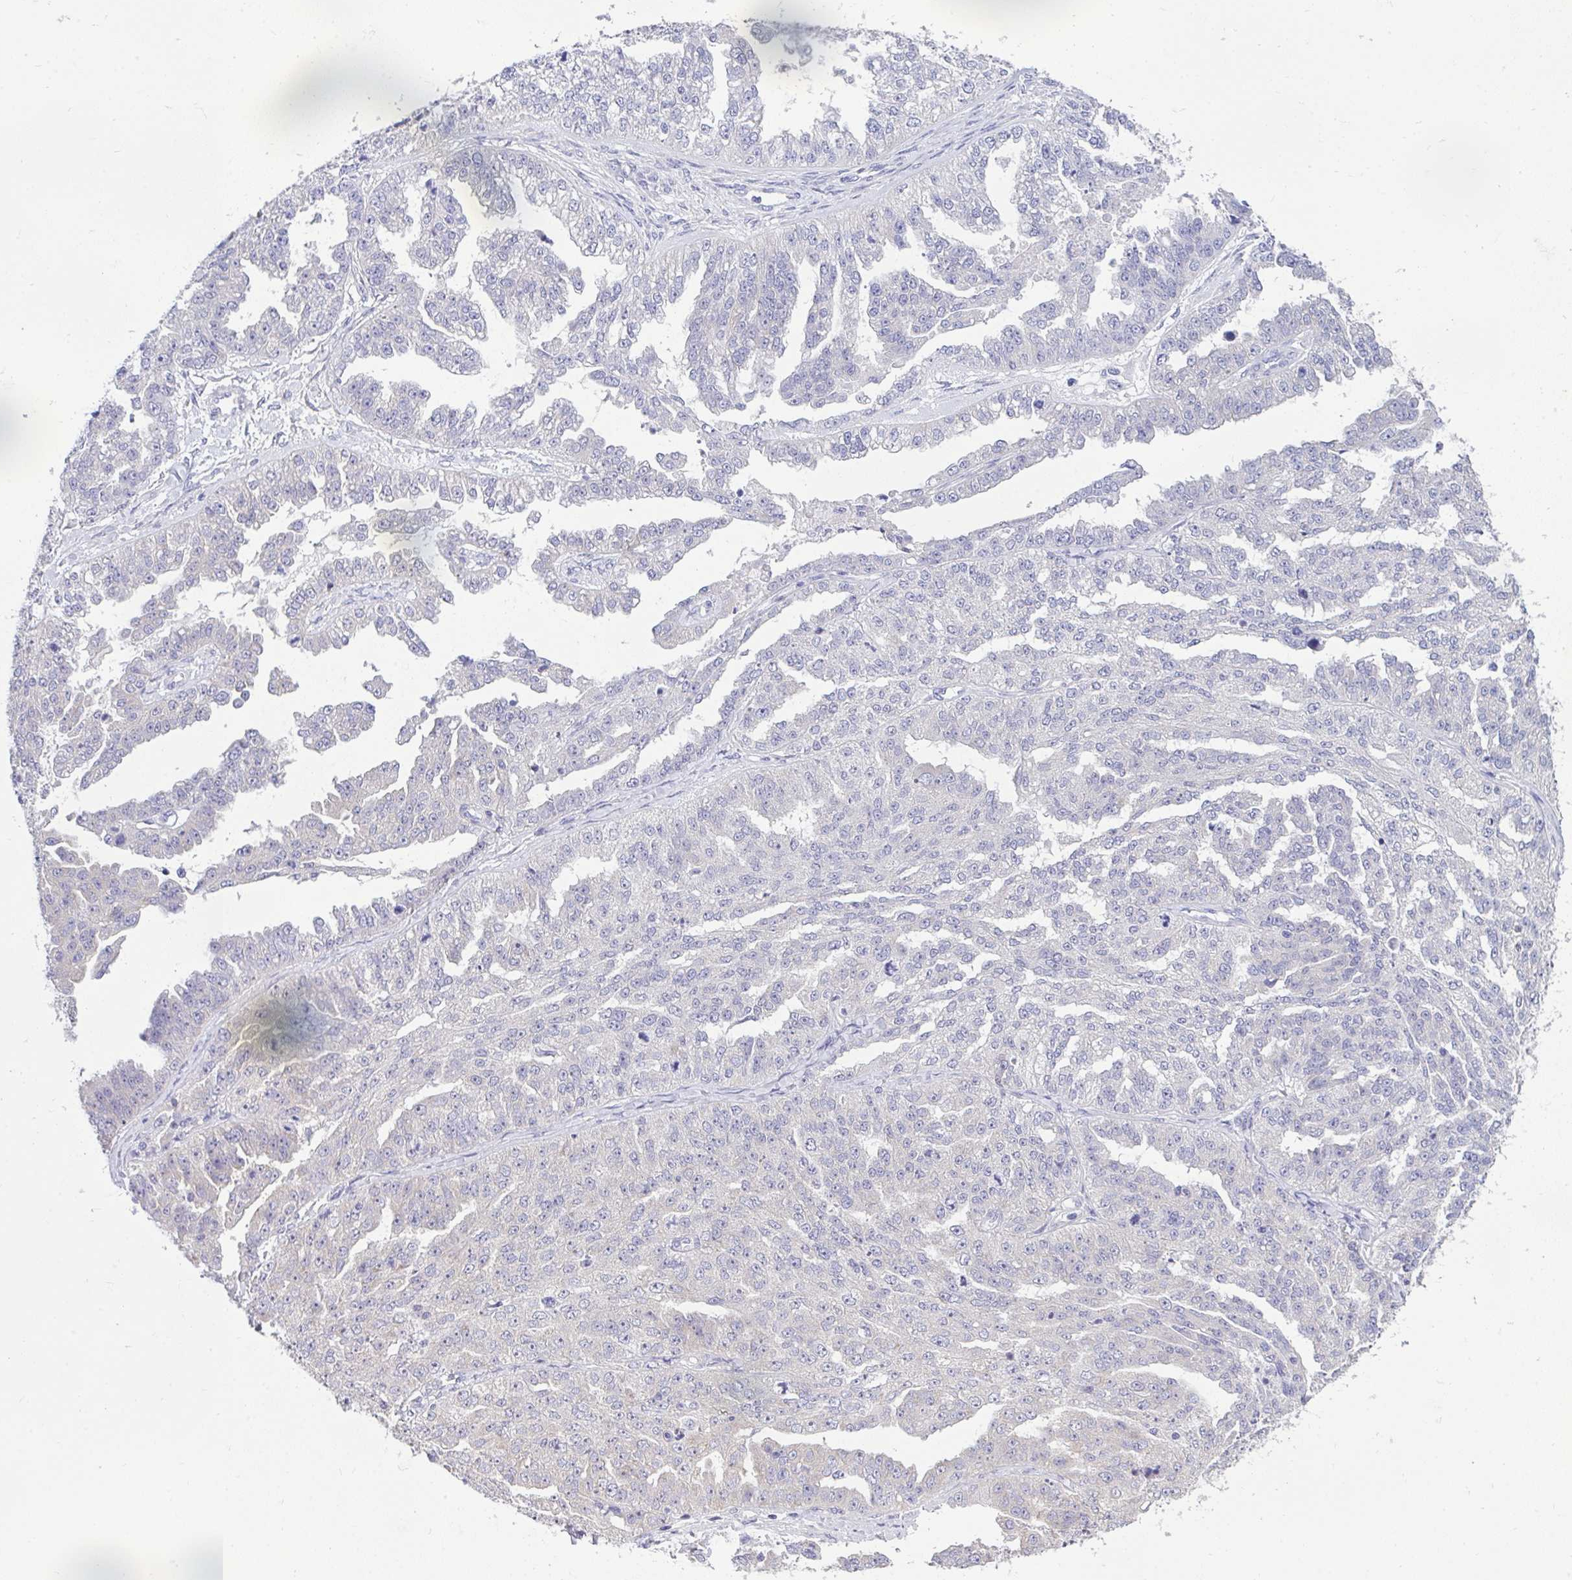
{"staining": {"intensity": "negative", "quantity": "none", "location": "none"}, "tissue": "ovarian cancer", "cell_type": "Tumor cells", "image_type": "cancer", "snomed": [{"axis": "morphology", "description": "Cystadenocarcinoma, serous, NOS"}, {"axis": "topography", "description": "Ovary"}], "caption": "Human ovarian cancer stained for a protein using immunohistochemistry (IHC) displays no expression in tumor cells.", "gene": "VGLL3", "patient": {"sex": "female", "age": 58}}